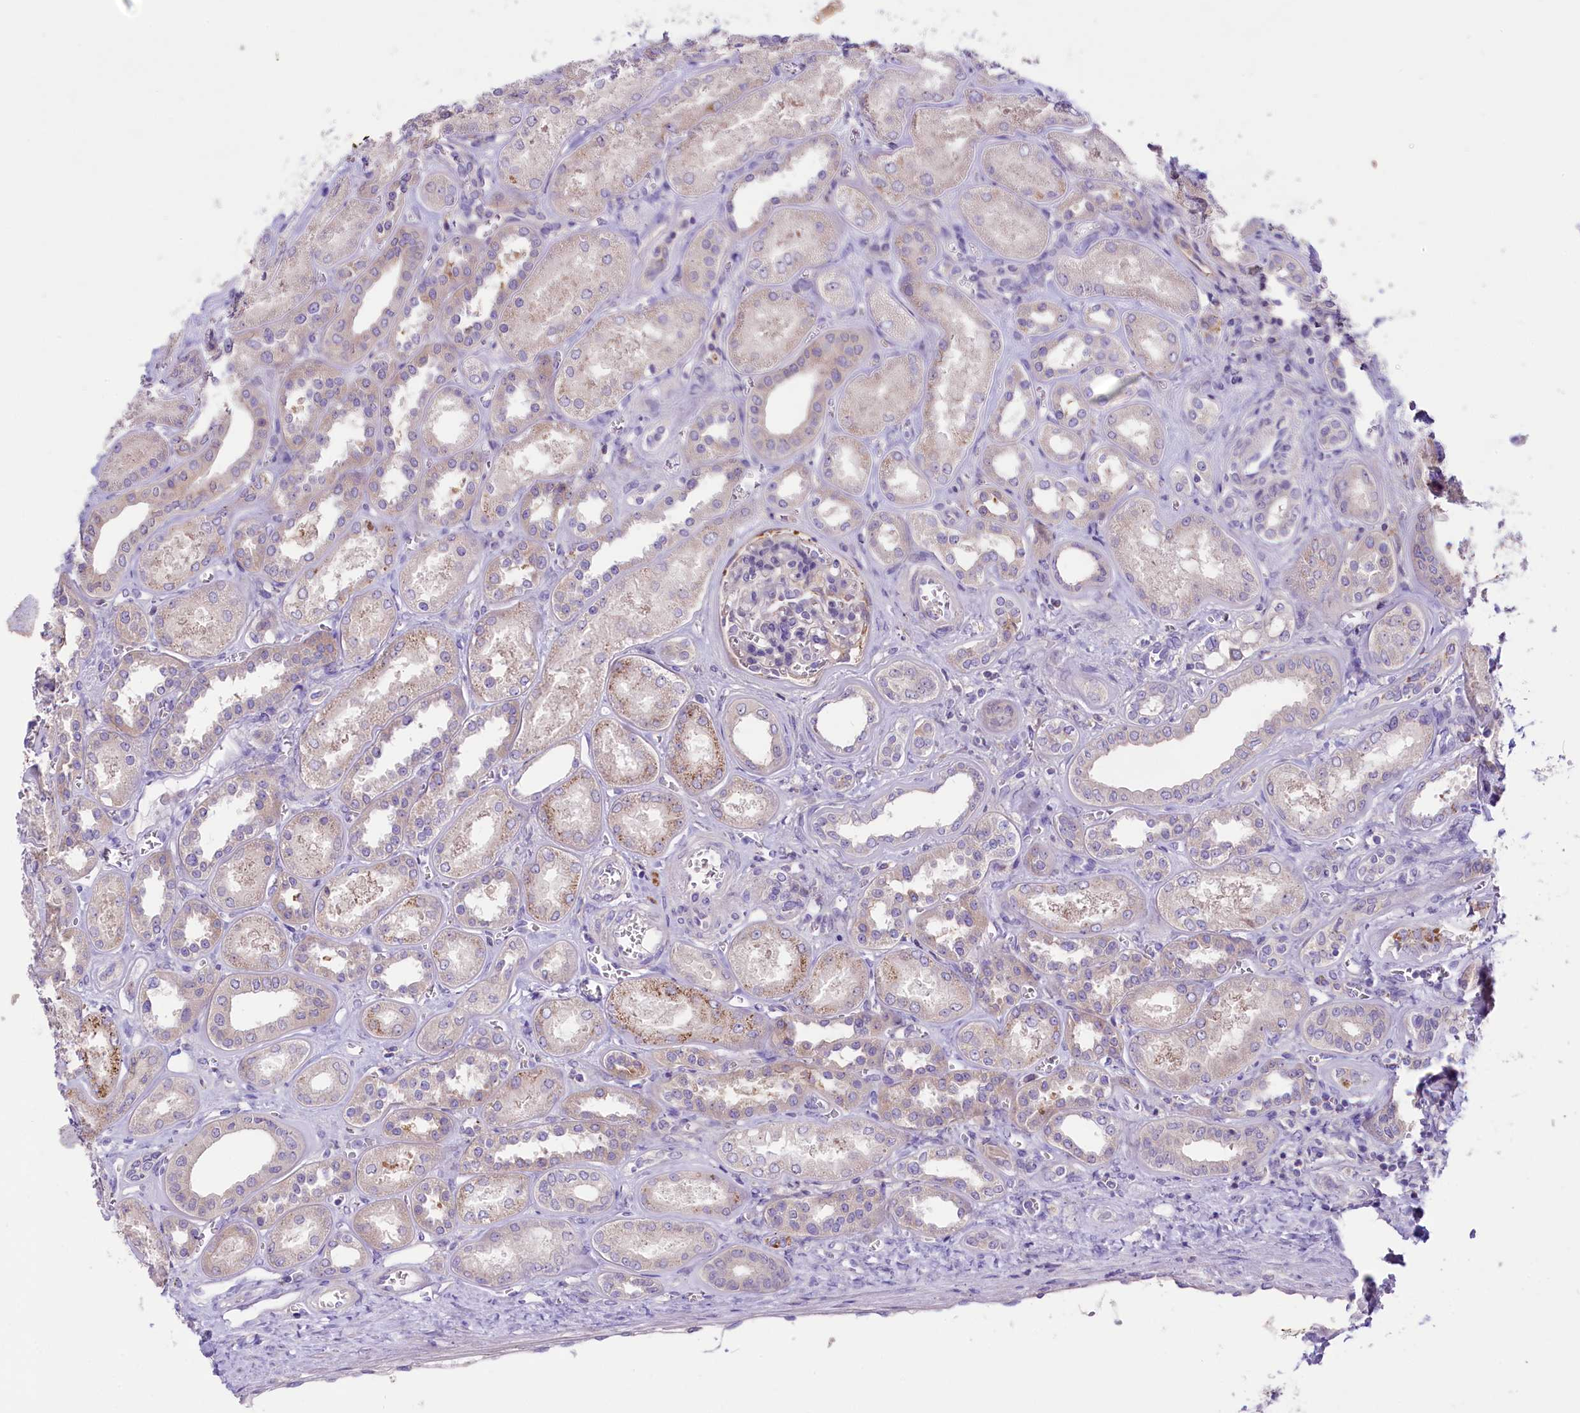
{"staining": {"intensity": "weak", "quantity": "25%-75%", "location": "cytoplasmic/membranous"}, "tissue": "kidney", "cell_type": "Cells in glomeruli", "image_type": "normal", "snomed": [{"axis": "morphology", "description": "Normal tissue, NOS"}, {"axis": "morphology", "description": "Adenocarcinoma, NOS"}, {"axis": "topography", "description": "Kidney"}], "caption": "Protein expression analysis of benign kidney reveals weak cytoplasmic/membranous positivity in approximately 25%-75% of cells in glomeruli. (Stains: DAB in brown, nuclei in blue, Microscopy: brightfield microscopy at high magnification).", "gene": "CD99L2", "patient": {"sex": "female", "age": 68}}